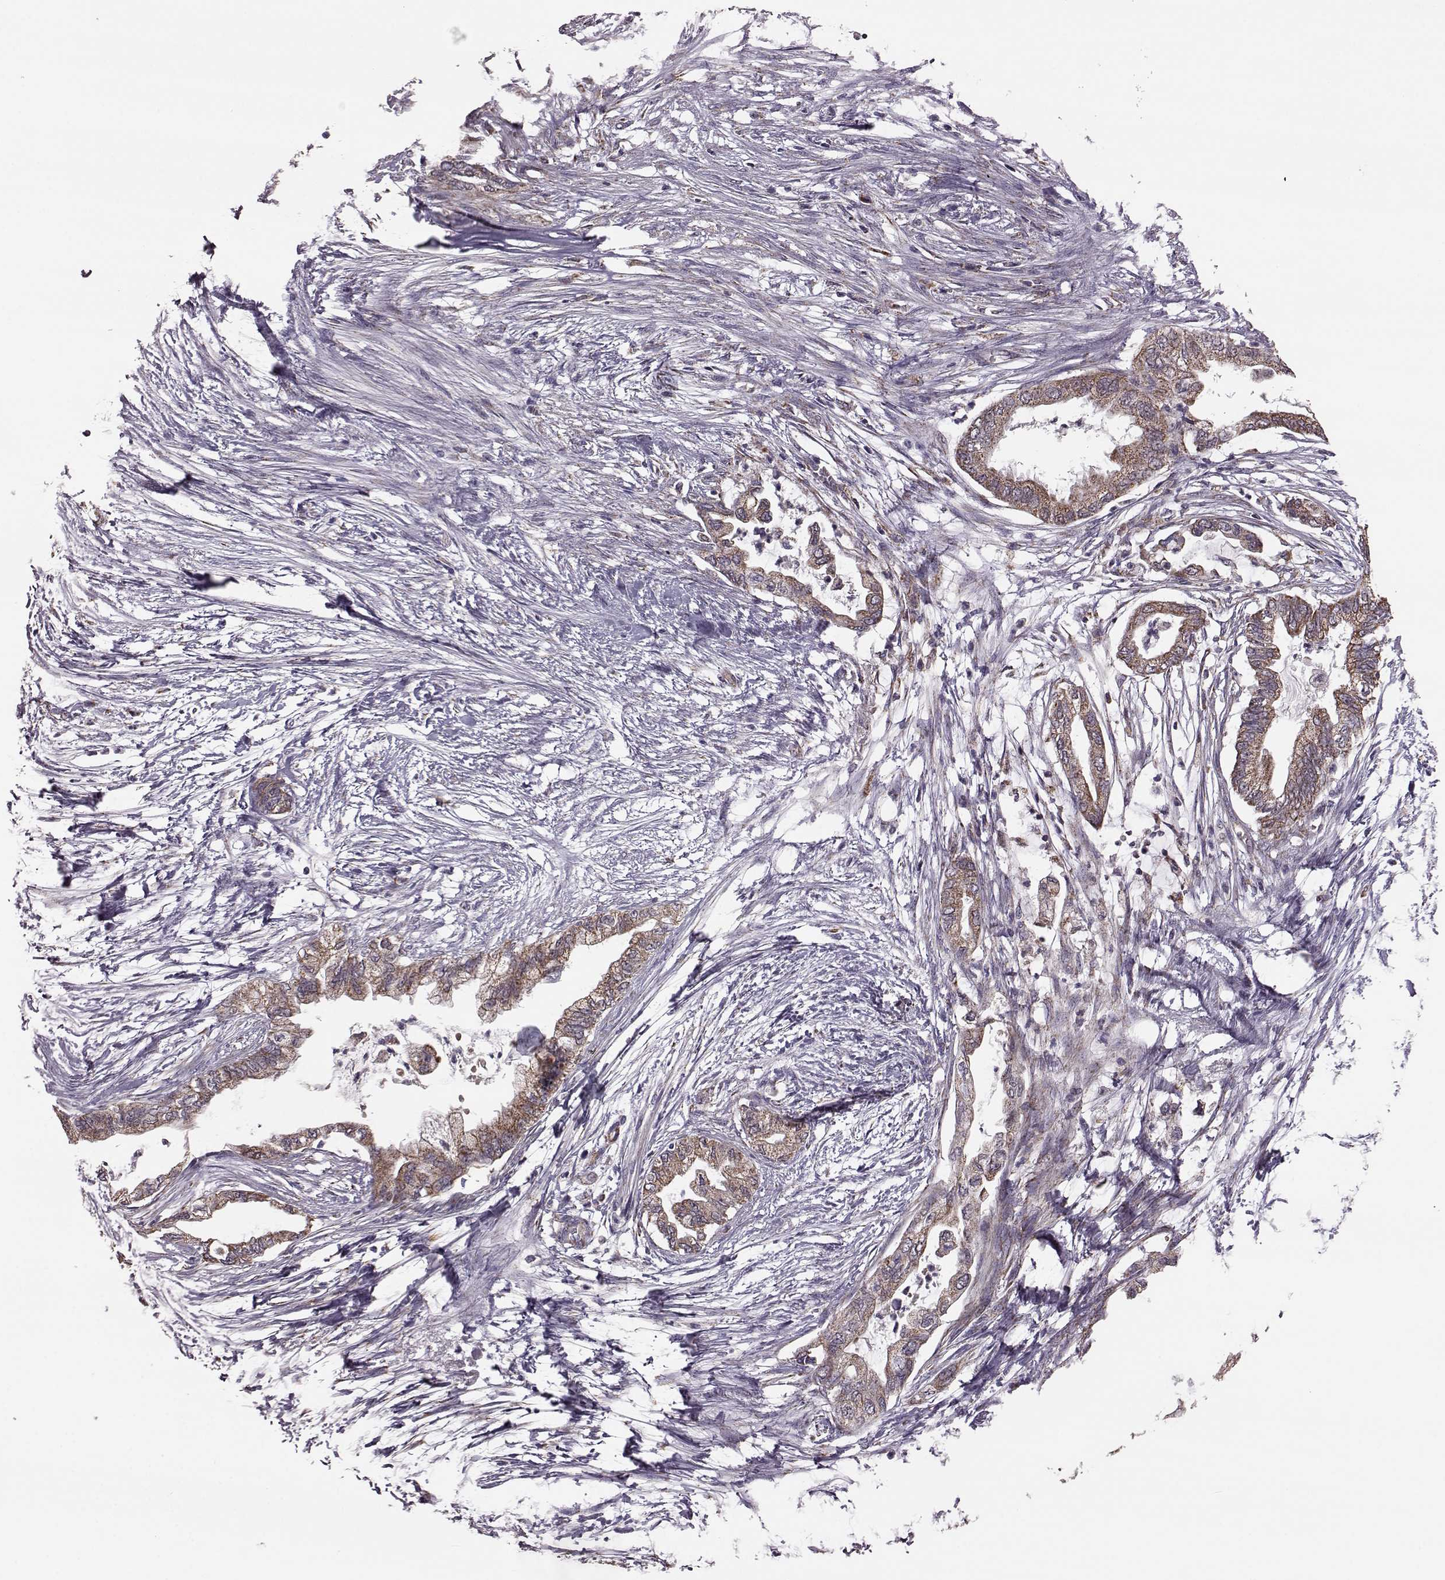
{"staining": {"intensity": "moderate", "quantity": ">75%", "location": "cytoplasmic/membranous"}, "tissue": "pancreatic cancer", "cell_type": "Tumor cells", "image_type": "cancer", "snomed": [{"axis": "morphology", "description": "Normal tissue, NOS"}, {"axis": "morphology", "description": "Adenocarcinoma, NOS"}, {"axis": "topography", "description": "Pancreas"}, {"axis": "topography", "description": "Duodenum"}], "caption": "Protein expression analysis of adenocarcinoma (pancreatic) shows moderate cytoplasmic/membranous staining in about >75% of tumor cells.", "gene": "PUDP", "patient": {"sex": "female", "age": 60}}